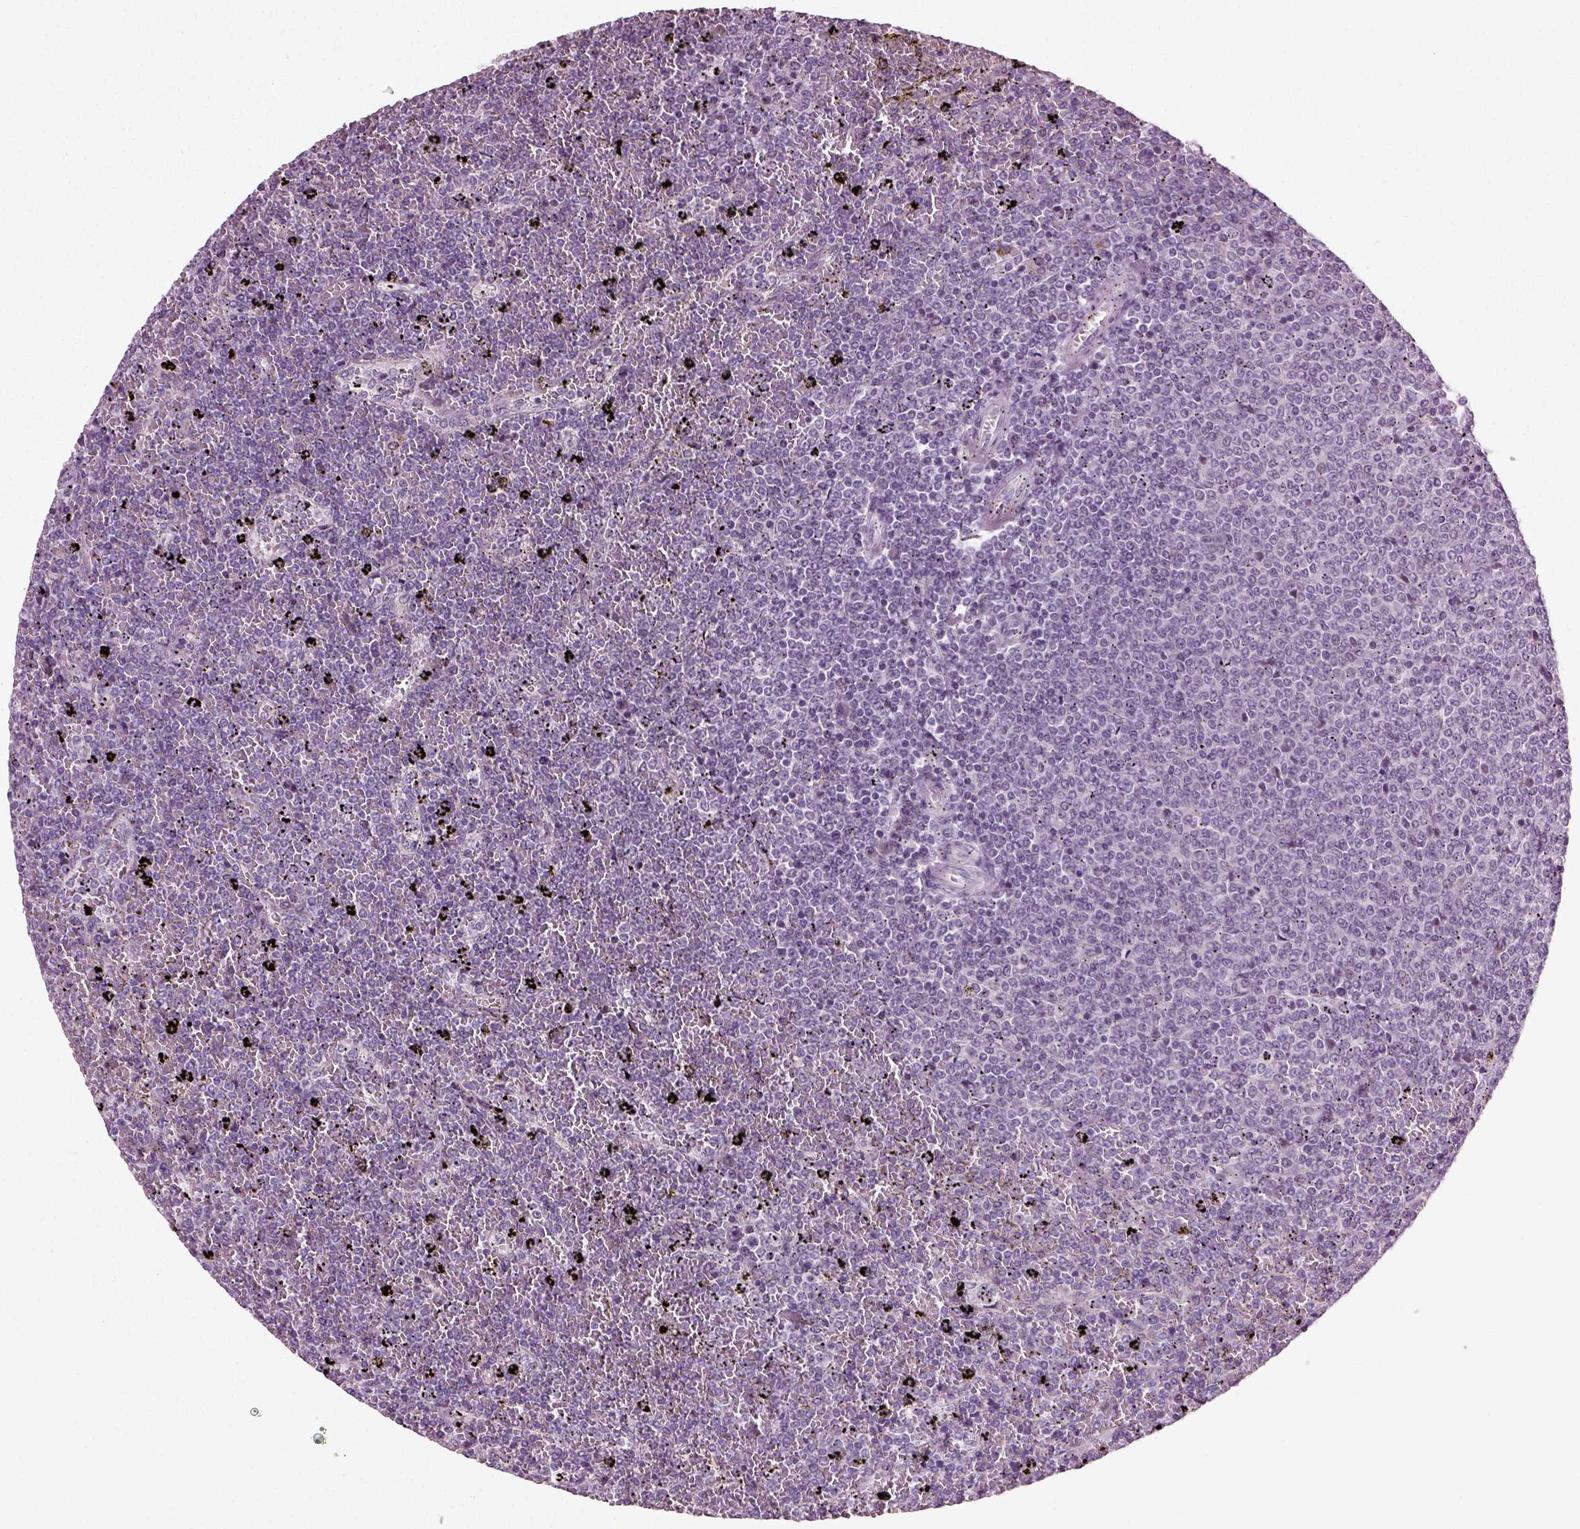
{"staining": {"intensity": "negative", "quantity": "none", "location": "none"}, "tissue": "lymphoma", "cell_type": "Tumor cells", "image_type": "cancer", "snomed": [{"axis": "morphology", "description": "Malignant lymphoma, non-Hodgkin's type, Low grade"}, {"axis": "topography", "description": "Spleen"}], "caption": "The immunohistochemistry (IHC) photomicrograph has no significant staining in tumor cells of malignant lymphoma, non-Hodgkin's type (low-grade) tissue. The staining is performed using DAB (3,3'-diaminobenzidine) brown chromogen with nuclei counter-stained in using hematoxylin.", "gene": "SCG5", "patient": {"sex": "female", "age": 77}}